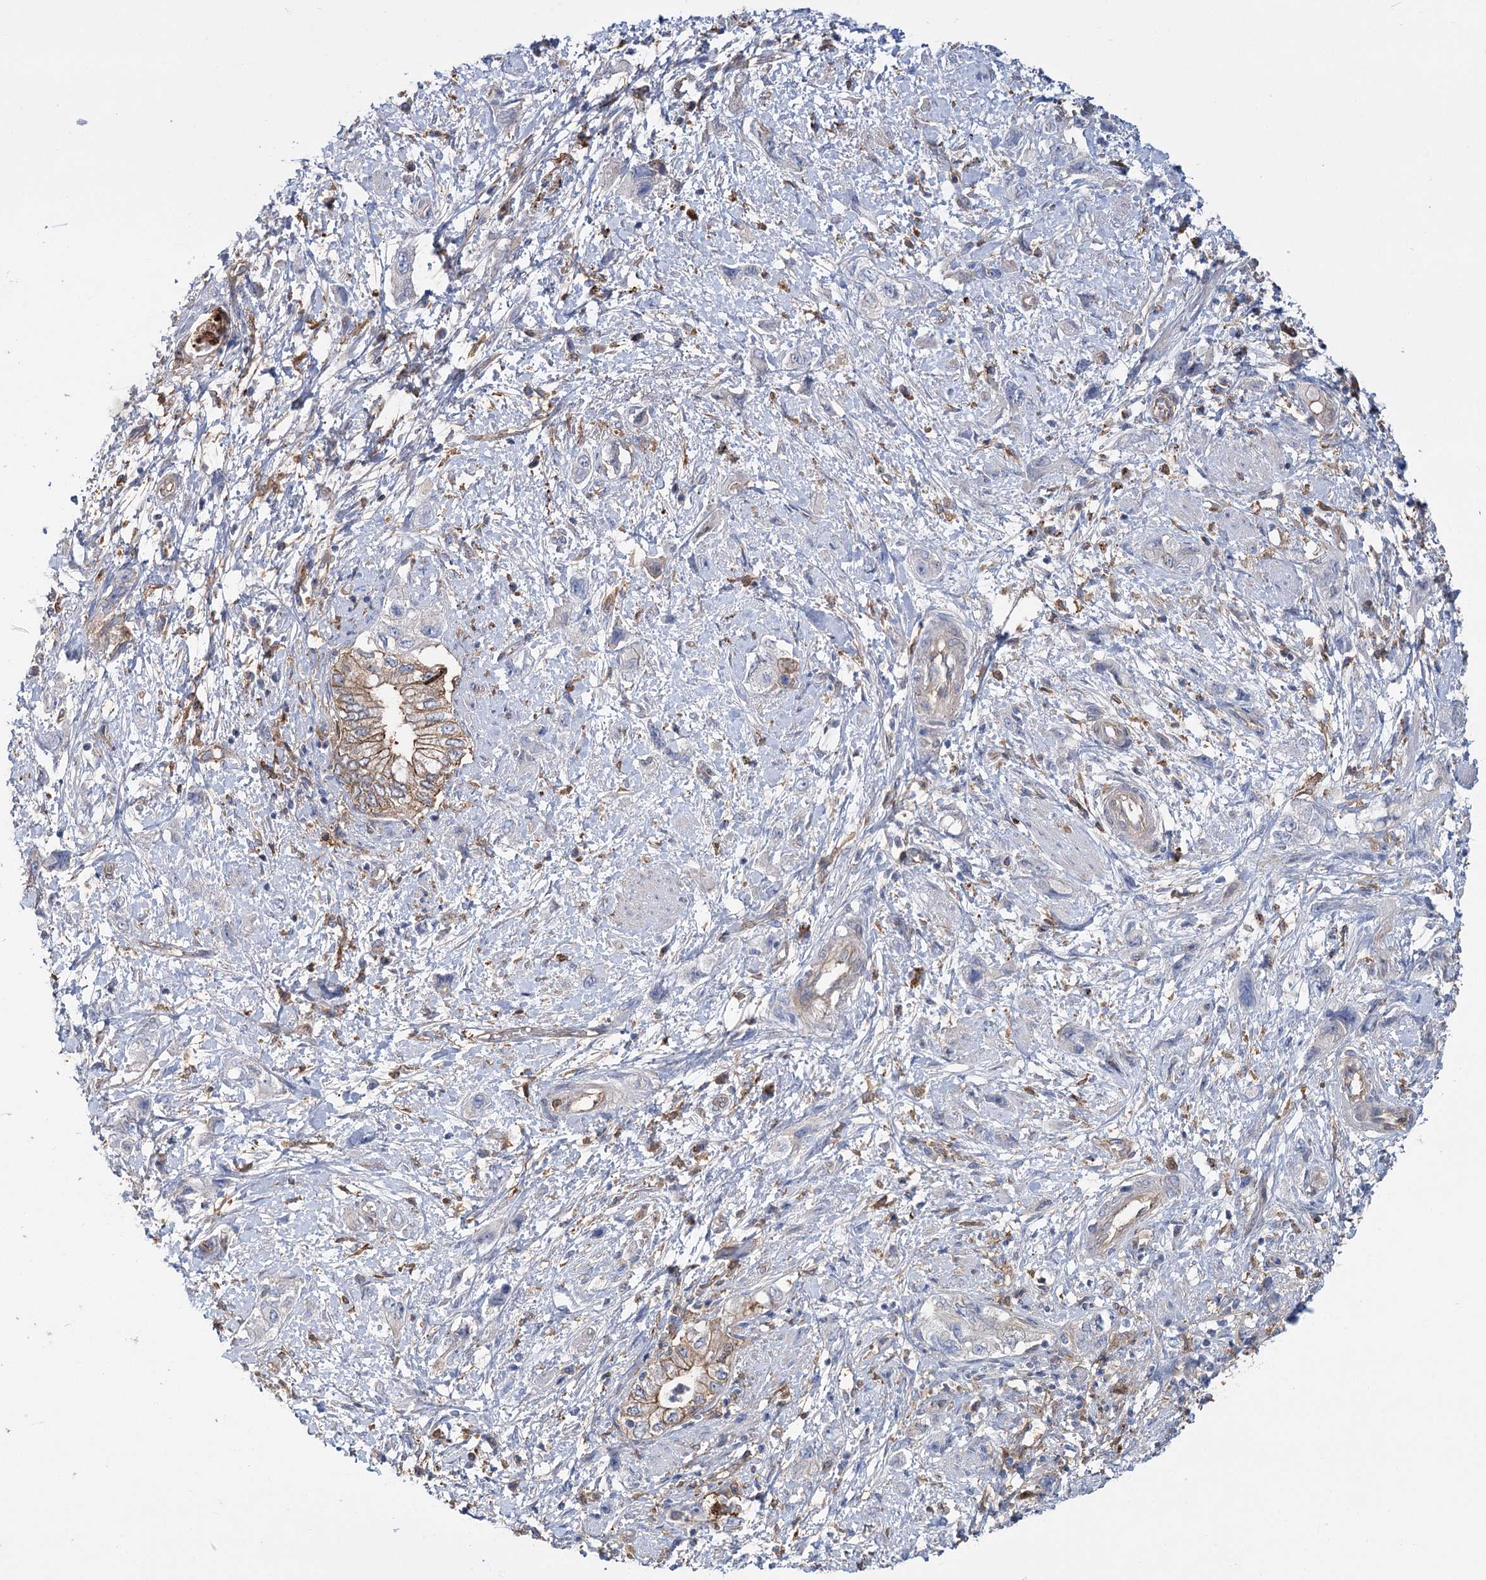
{"staining": {"intensity": "moderate", "quantity": ">75%", "location": "cytoplasmic/membranous"}, "tissue": "pancreatic cancer", "cell_type": "Tumor cells", "image_type": "cancer", "snomed": [{"axis": "morphology", "description": "Adenocarcinoma, NOS"}, {"axis": "topography", "description": "Pancreas"}], "caption": "The immunohistochemical stain labels moderate cytoplasmic/membranous positivity in tumor cells of pancreatic cancer tissue. (DAB (3,3'-diaminobenzidine) IHC, brown staining for protein, blue staining for nuclei).", "gene": "GUSB", "patient": {"sex": "female", "age": 73}}